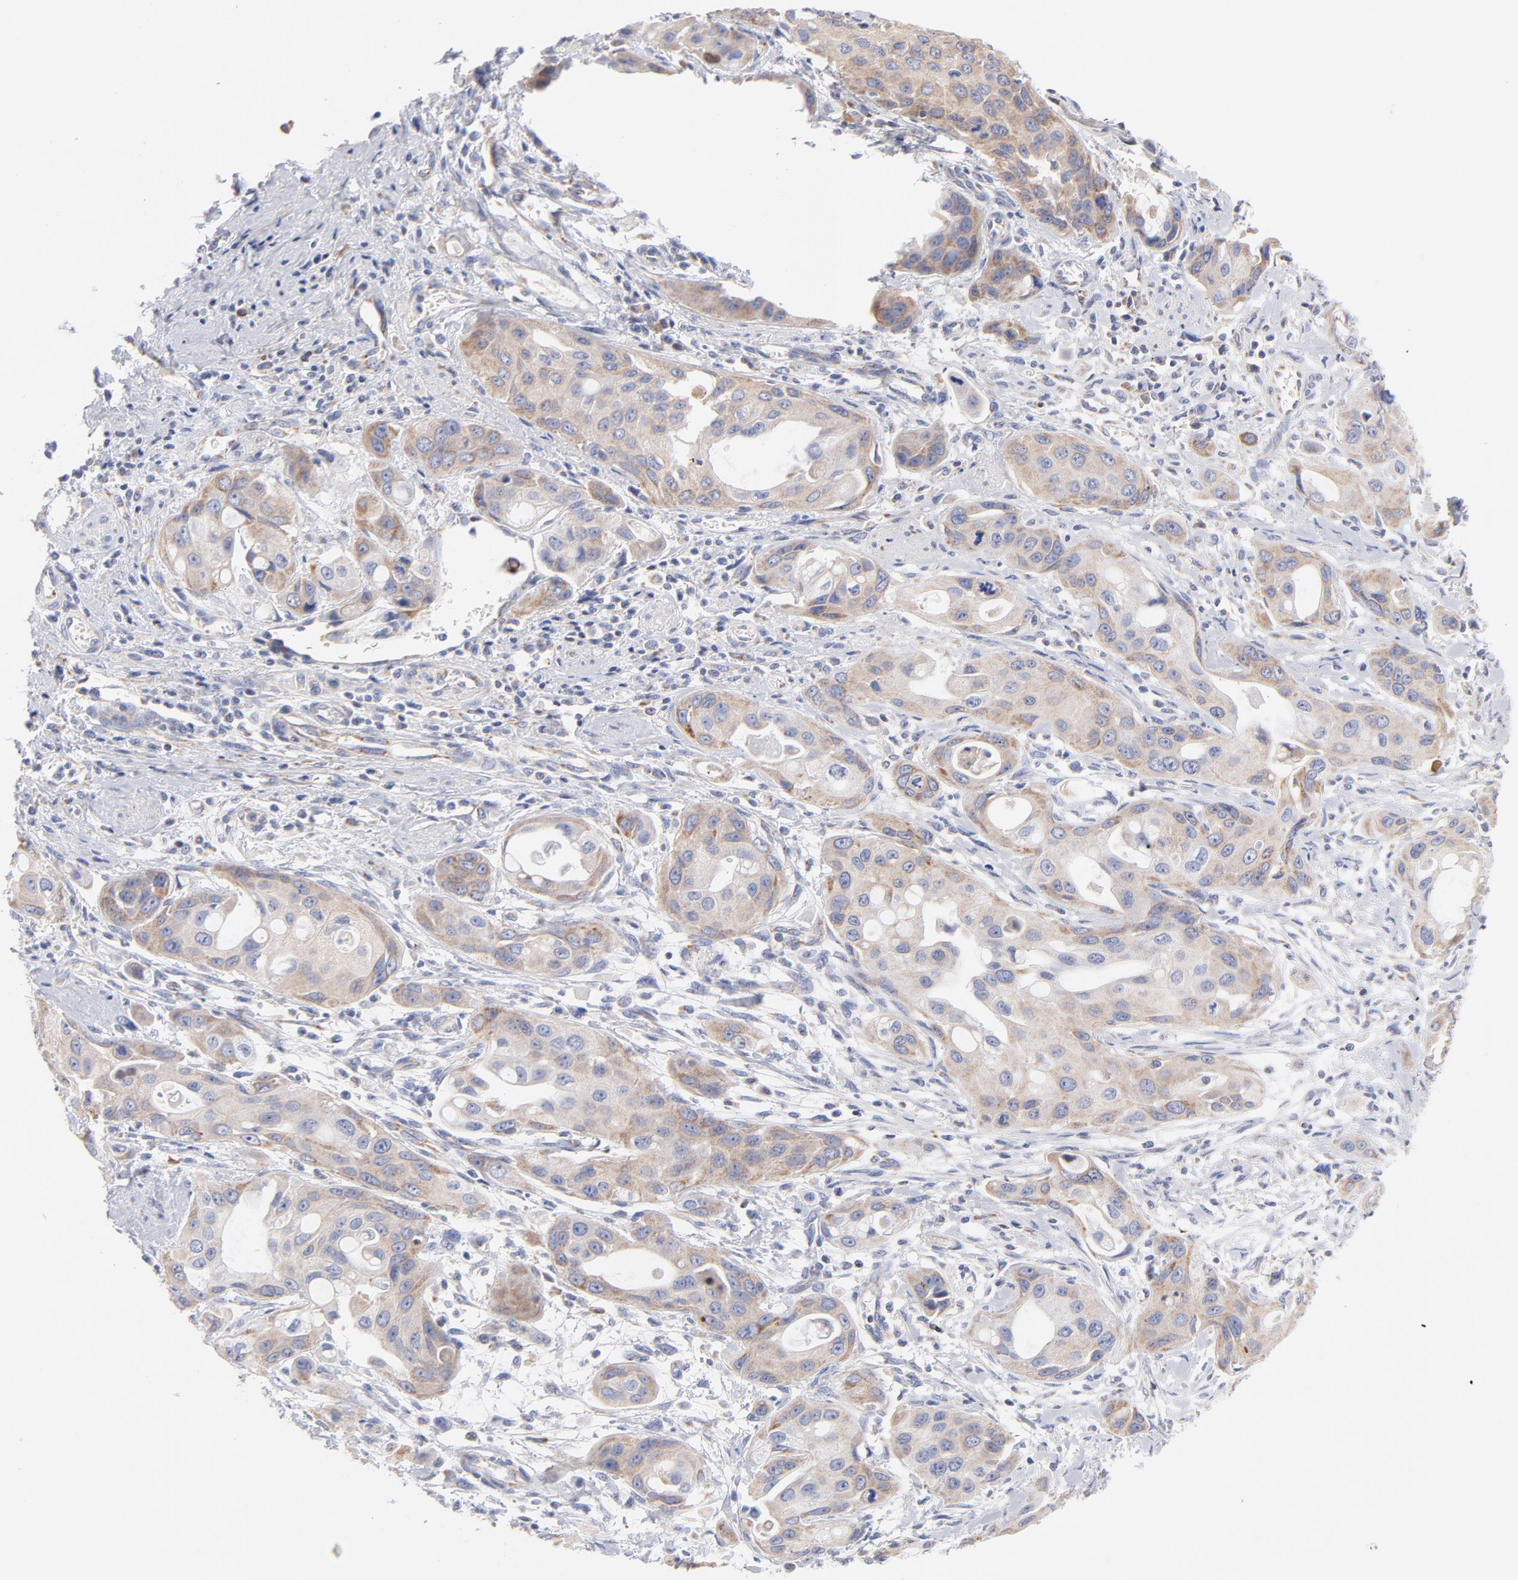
{"staining": {"intensity": "weak", "quantity": "<25%", "location": "cytoplasmic/membranous"}, "tissue": "pancreatic cancer", "cell_type": "Tumor cells", "image_type": "cancer", "snomed": [{"axis": "morphology", "description": "Adenocarcinoma, NOS"}, {"axis": "topography", "description": "Pancreas"}], "caption": "There is no significant staining in tumor cells of pancreatic cancer.", "gene": "TIMM8A", "patient": {"sex": "female", "age": 60}}